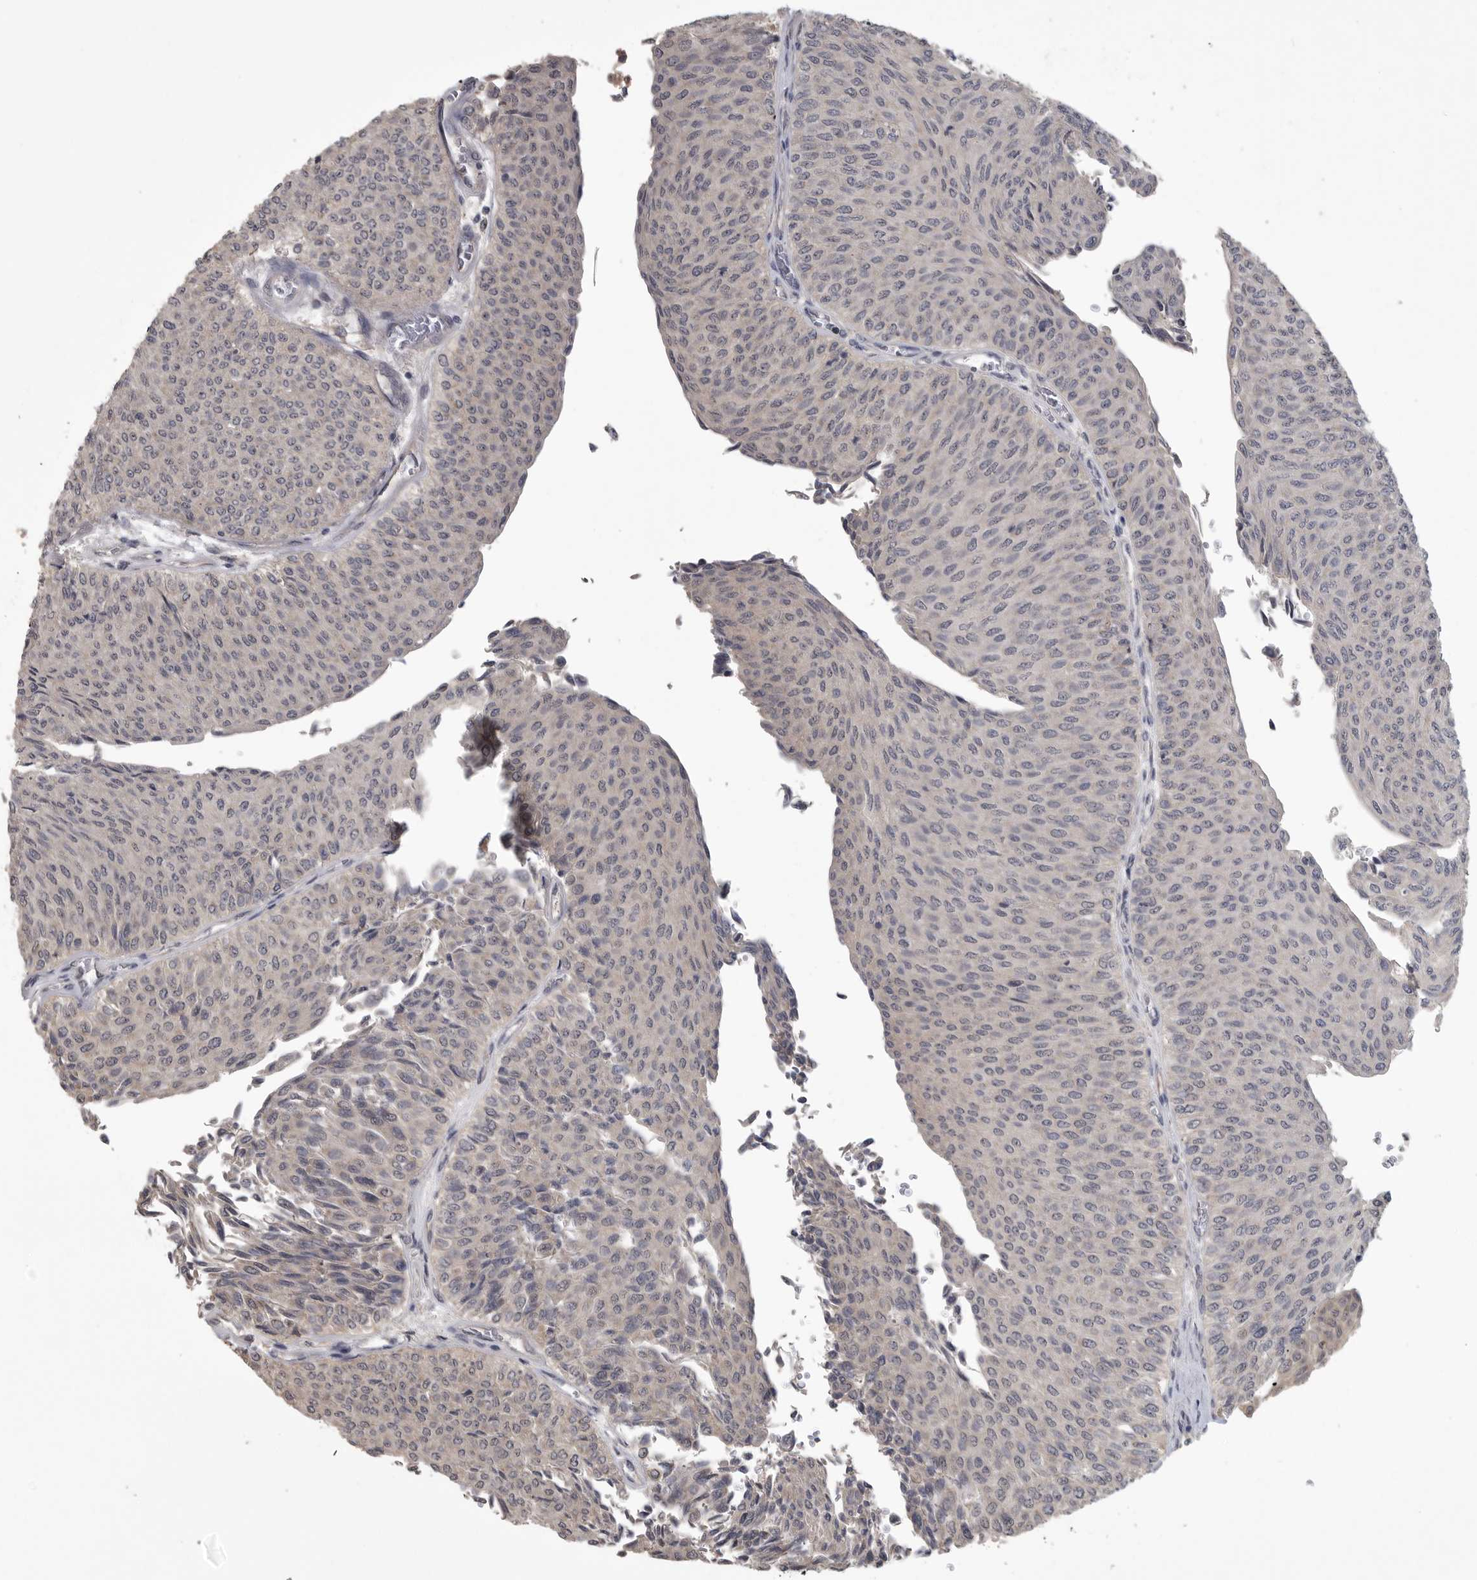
{"staining": {"intensity": "negative", "quantity": "none", "location": "none"}, "tissue": "urothelial cancer", "cell_type": "Tumor cells", "image_type": "cancer", "snomed": [{"axis": "morphology", "description": "Urothelial carcinoma, Low grade"}, {"axis": "topography", "description": "Urinary bladder"}], "caption": "This is an immunohistochemistry (IHC) image of urothelial cancer. There is no staining in tumor cells.", "gene": "ZNF114", "patient": {"sex": "male", "age": 78}}